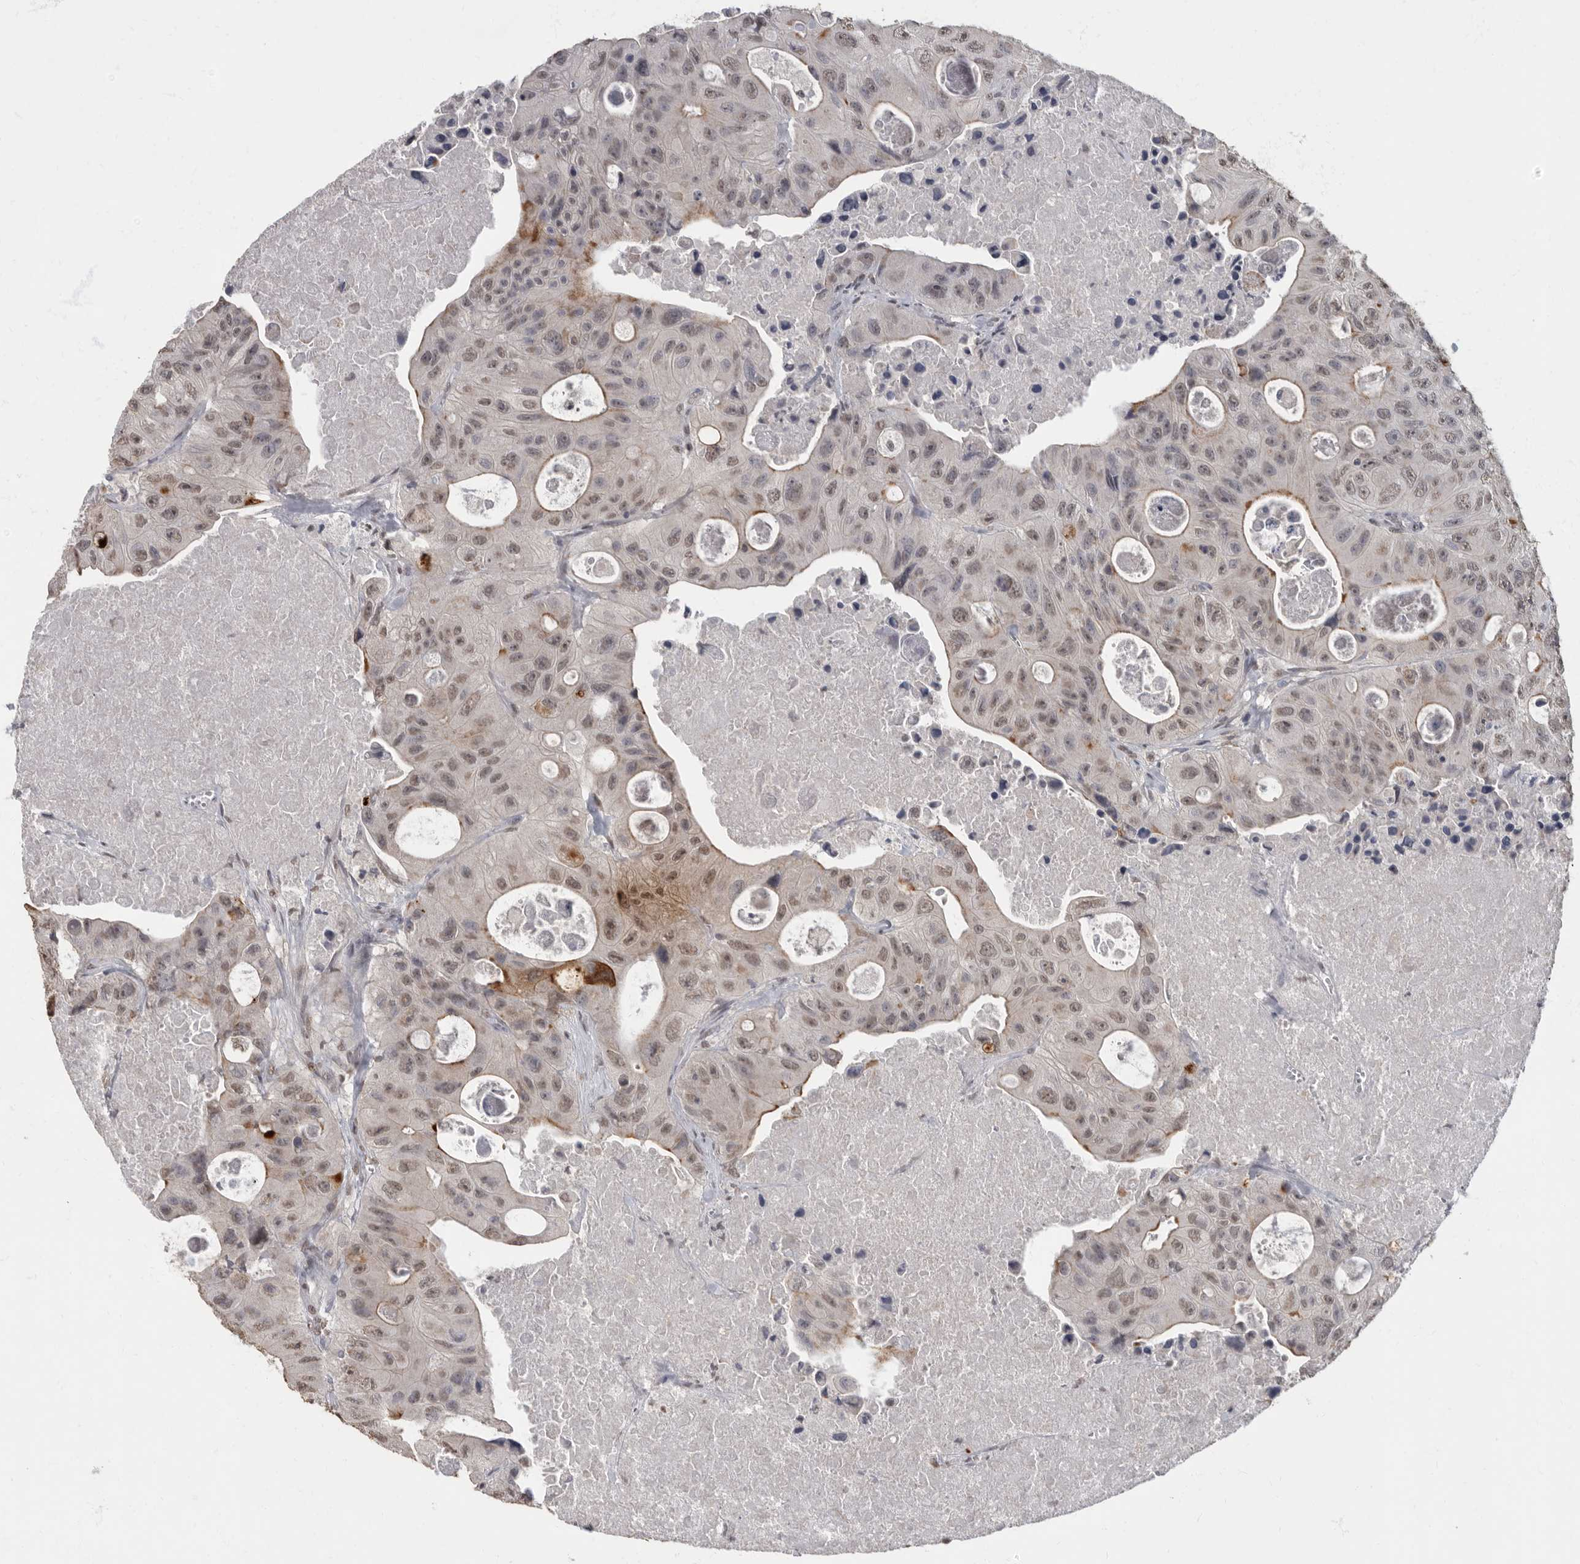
{"staining": {"intensity": "weak", "quantity": ">75%", "location": "nuclear"}, "tissue": "colorectal cancer", "cell_type": "Tumor cells", "image_type": "cancer", "snomed": [{"axis": "morphology", "description": "Adenocarcinoma, NOS"}, {"axis": "topography", "description": "Colon"}], "caption": "Immunohistochemistry micrograph of neoplastic tissue: adenocarcinoma (colorectal) stained using immunohistochemistry (IHC) demonstrates low levels of weak protein expression localized specifically in the nuclear of tumor cells, appearing as a nuclear brown color.", "gene": "NBL1", "patient": {"sex": "female", "age": 46}}